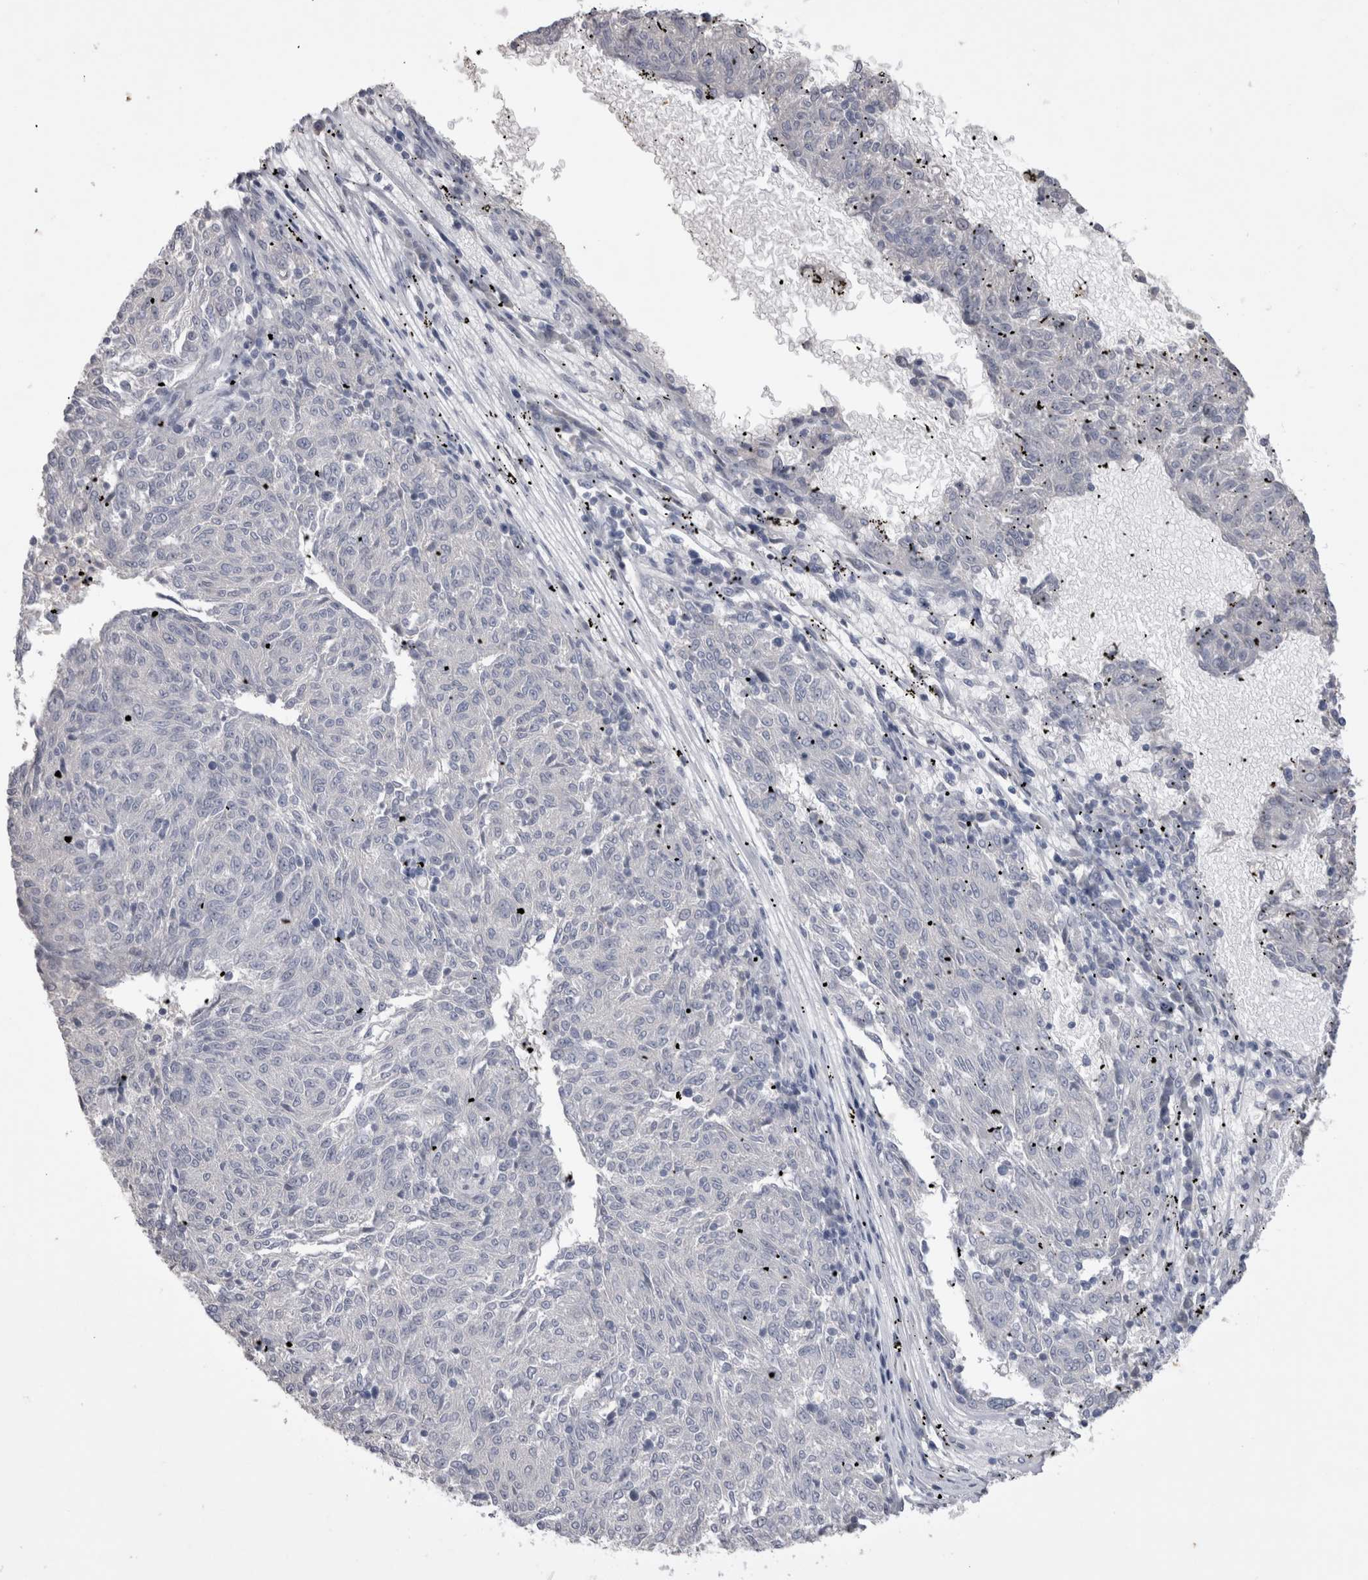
{"staining": {"intensity": "negative", "quantity": "none", "location": "none"}, "tissue": "melanoma", "cell_type": "Tumor cells", "image_type": "cancer", "snomed": [{"axis": "morphology", "description": "Malignant melanoma, NOS"}, {"axis": "topography", "description": "Skin"}], "caption": "High magnification brightfield microscopy of malignant melanoma stained with DAB (3,3'-diaminobenzidine) (brown) and counterstained with hematoxylin (blue): tumor cells show no significant staining. (Immunohistochemistry, brightfield microscopy, high magnification).", "gene": "ADAM2", "patient": {"sex": "female", "age": 72}}